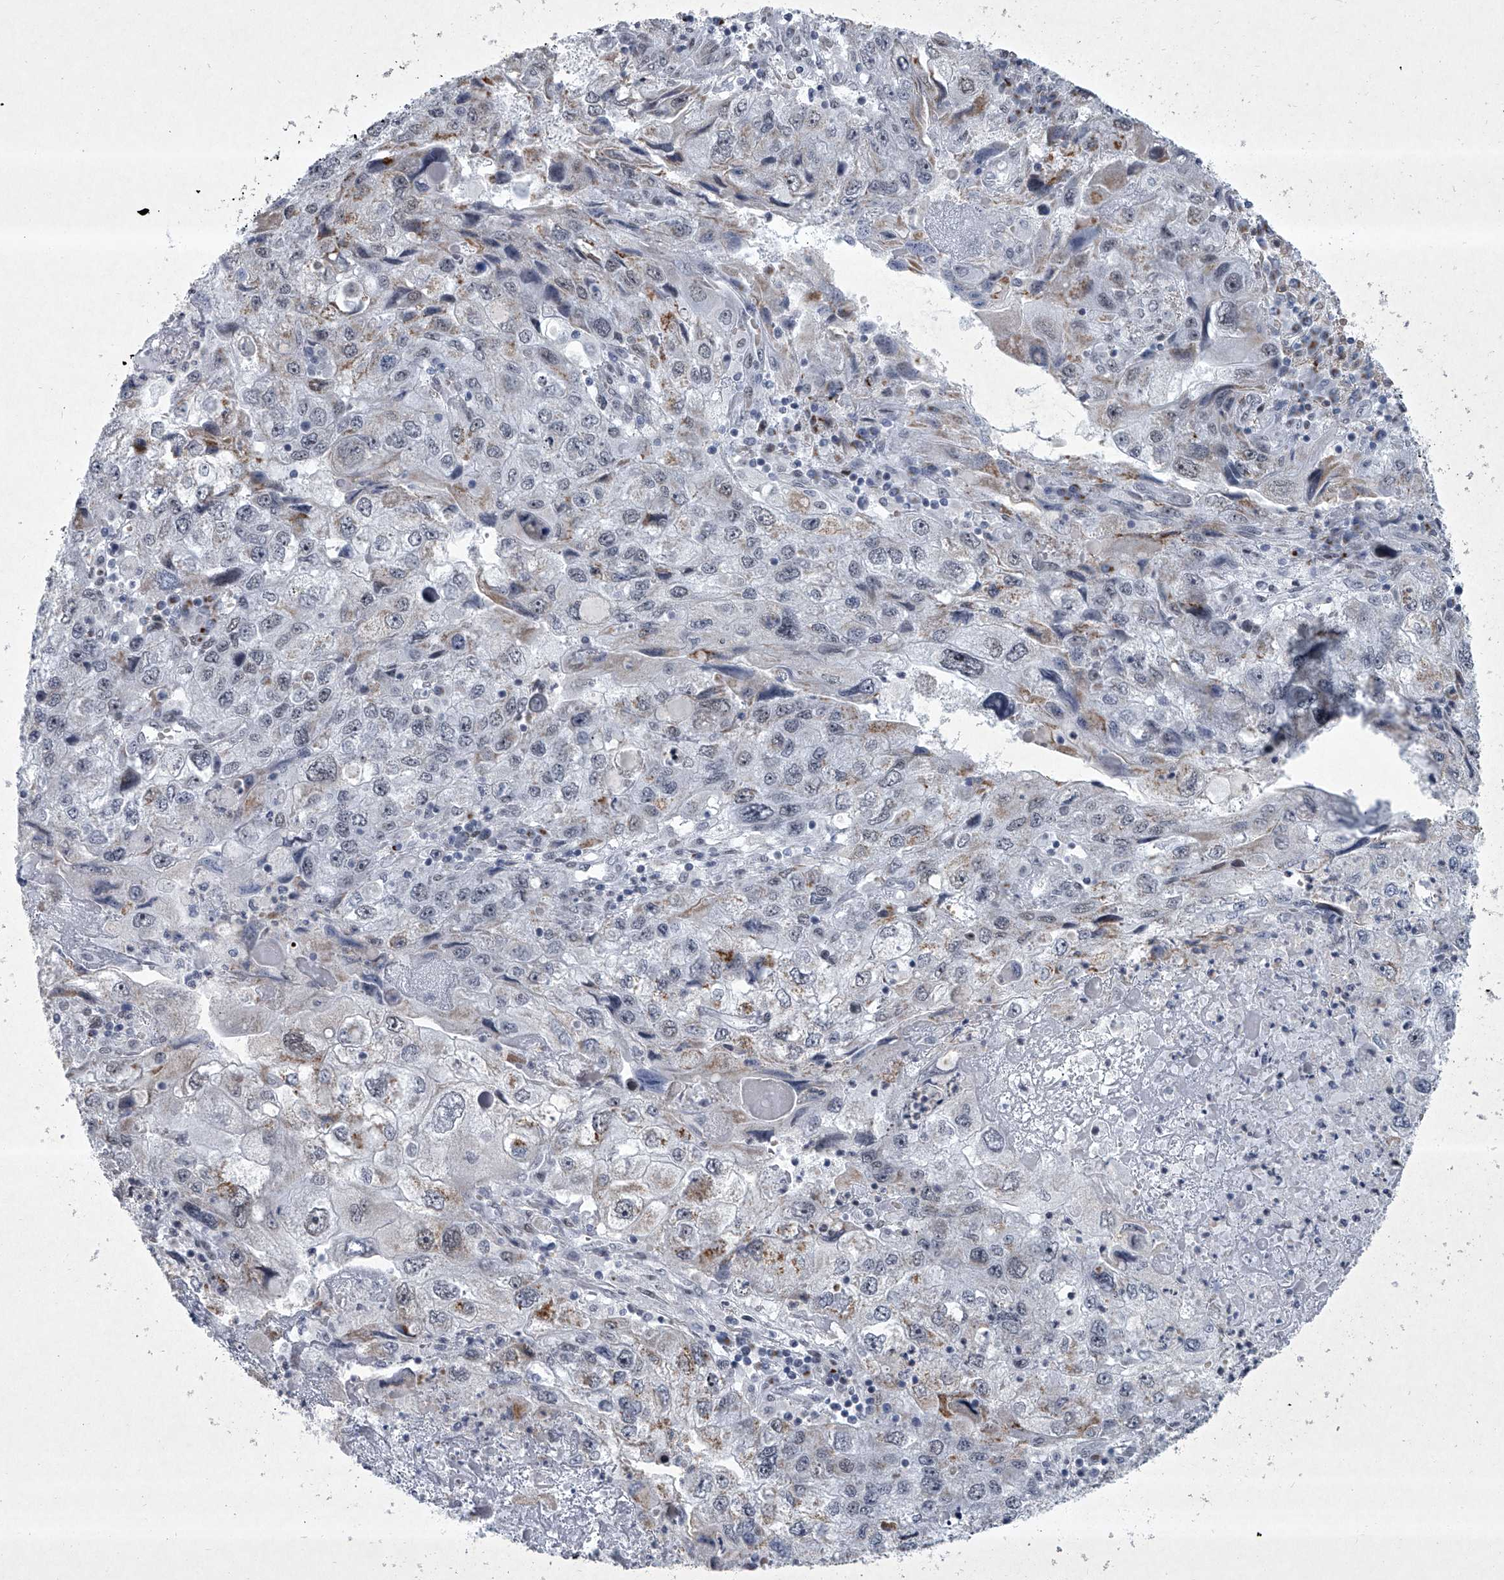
{"staining": {"intensity": "moderate", "quantity": "<25%", "location": "cytoplasmic/membranous"}, "tissue": "endometrial cancer", "cell_type": "Tumor cells", "image_type": "cancer", "snomed": [{"axis": "morphology", "description": "Adenocarcinoma, NOS"}, {"axis": "topography", "description": "Endometrium"}], "caption": "Adenocarcinoma (endometrial) stained with immunohistochemistry reveals moderate cytoplasmic/membranous positivity in about <25% of tumor cells. The protein of interest is stained brown, and the nuclei are stained in blue (DAB IHC with brightfield microscopy, high magnification).", "gene": "MLLT1", "patient": {"sex": "female", "age": 49}}